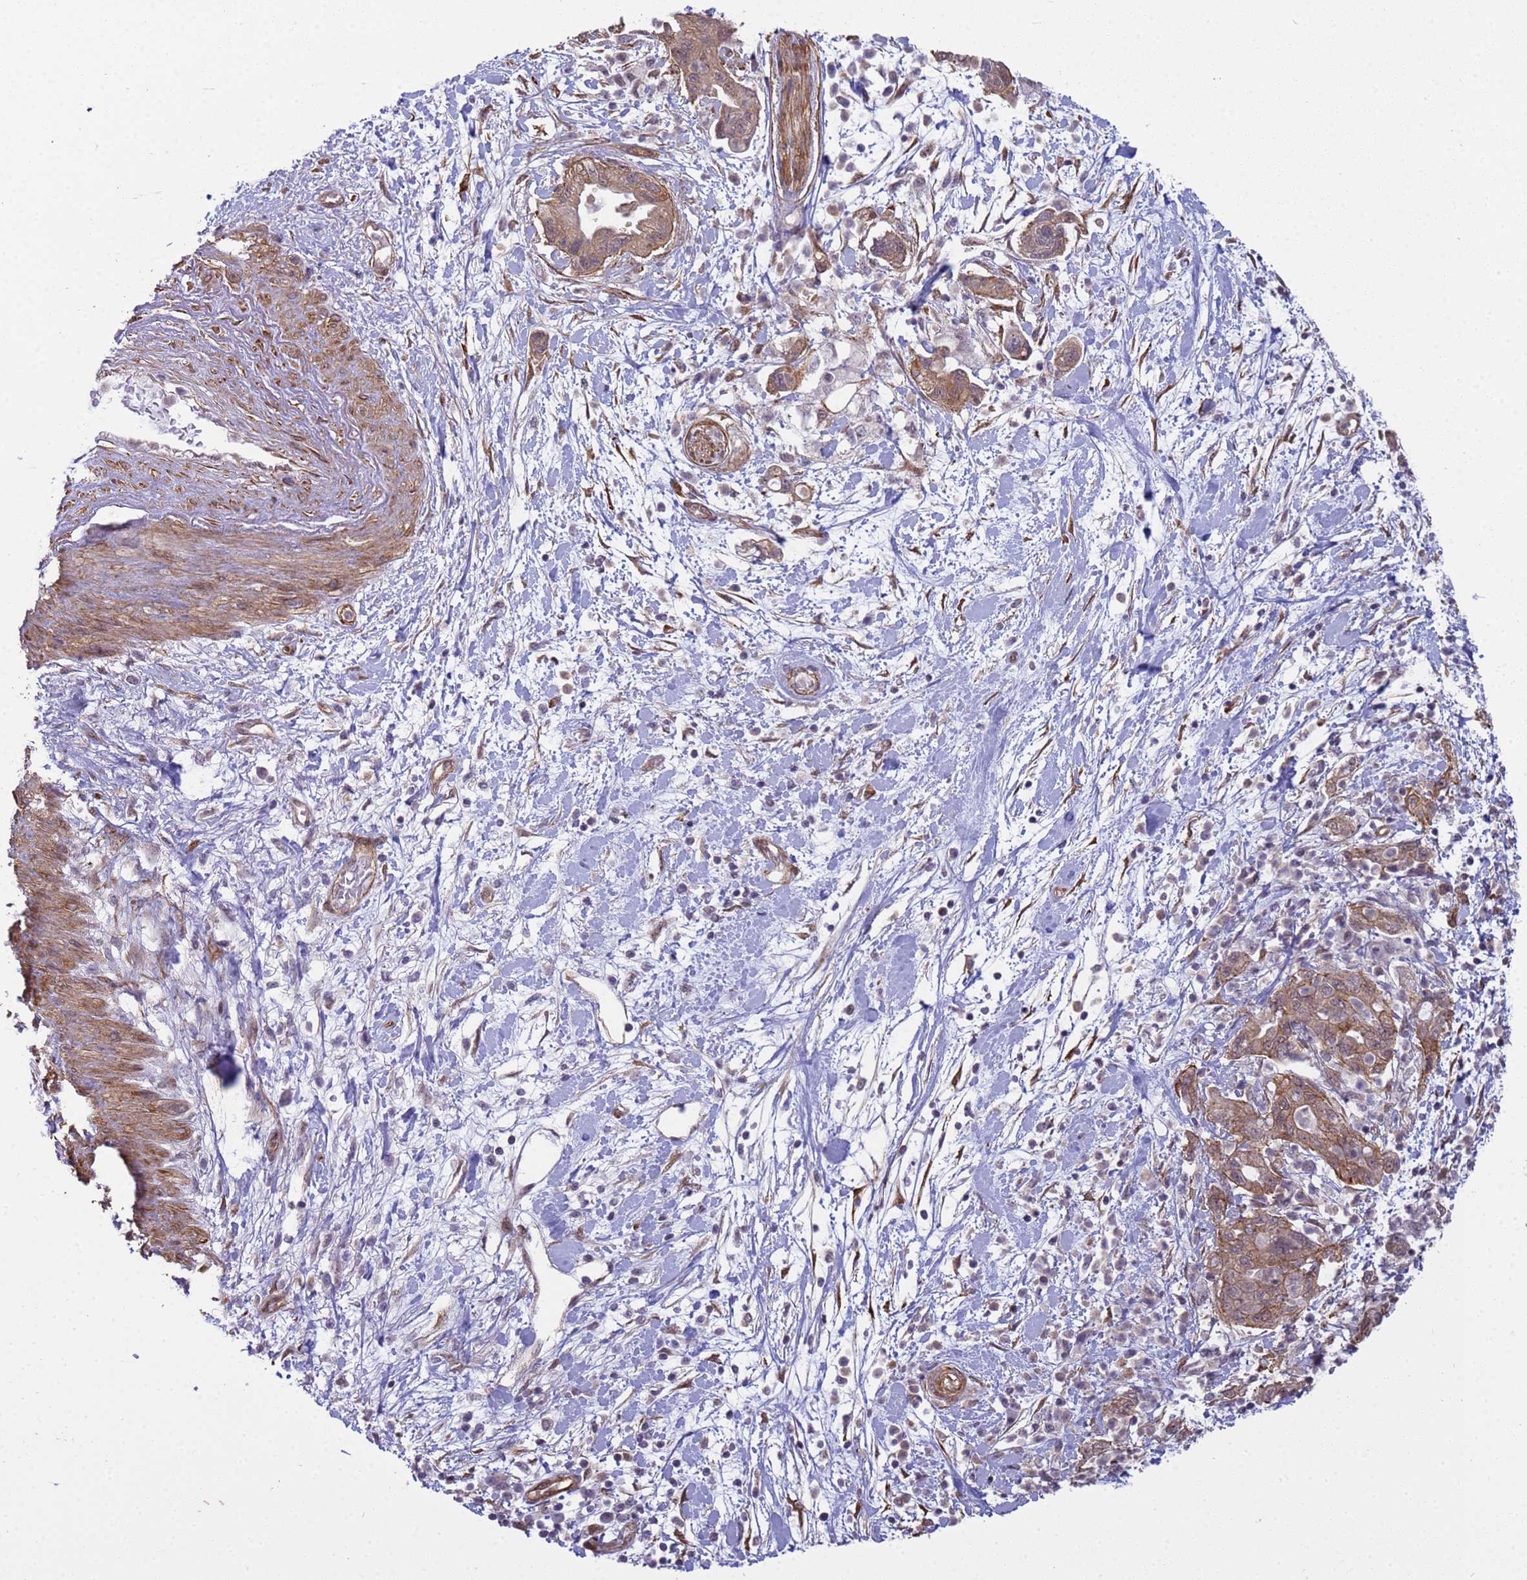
{"staining": {"intensity": "moderate", "quantity": "25%-75%", "location": "cytoplasmic/membranous"}, "tissue": "pancreatic cancer", "cell_type": "Tumor cells", "image_type": "cancer", "snomed": [{"axis": "morphology", "description": "Adenocarcinoma, NOS"}, {"axis": "topography", "description": "Pancreas"}], "caption": "Approximately 25%-75% of tumor cells in human pancreatic cancer (adenocarcinoma) reveal moderate cytoplasmic/membranous protein positivity as visualized by brown immunohistochemical staining.", "gene": "ITGB4", "patient": {"sex": "female", "age": 73}}